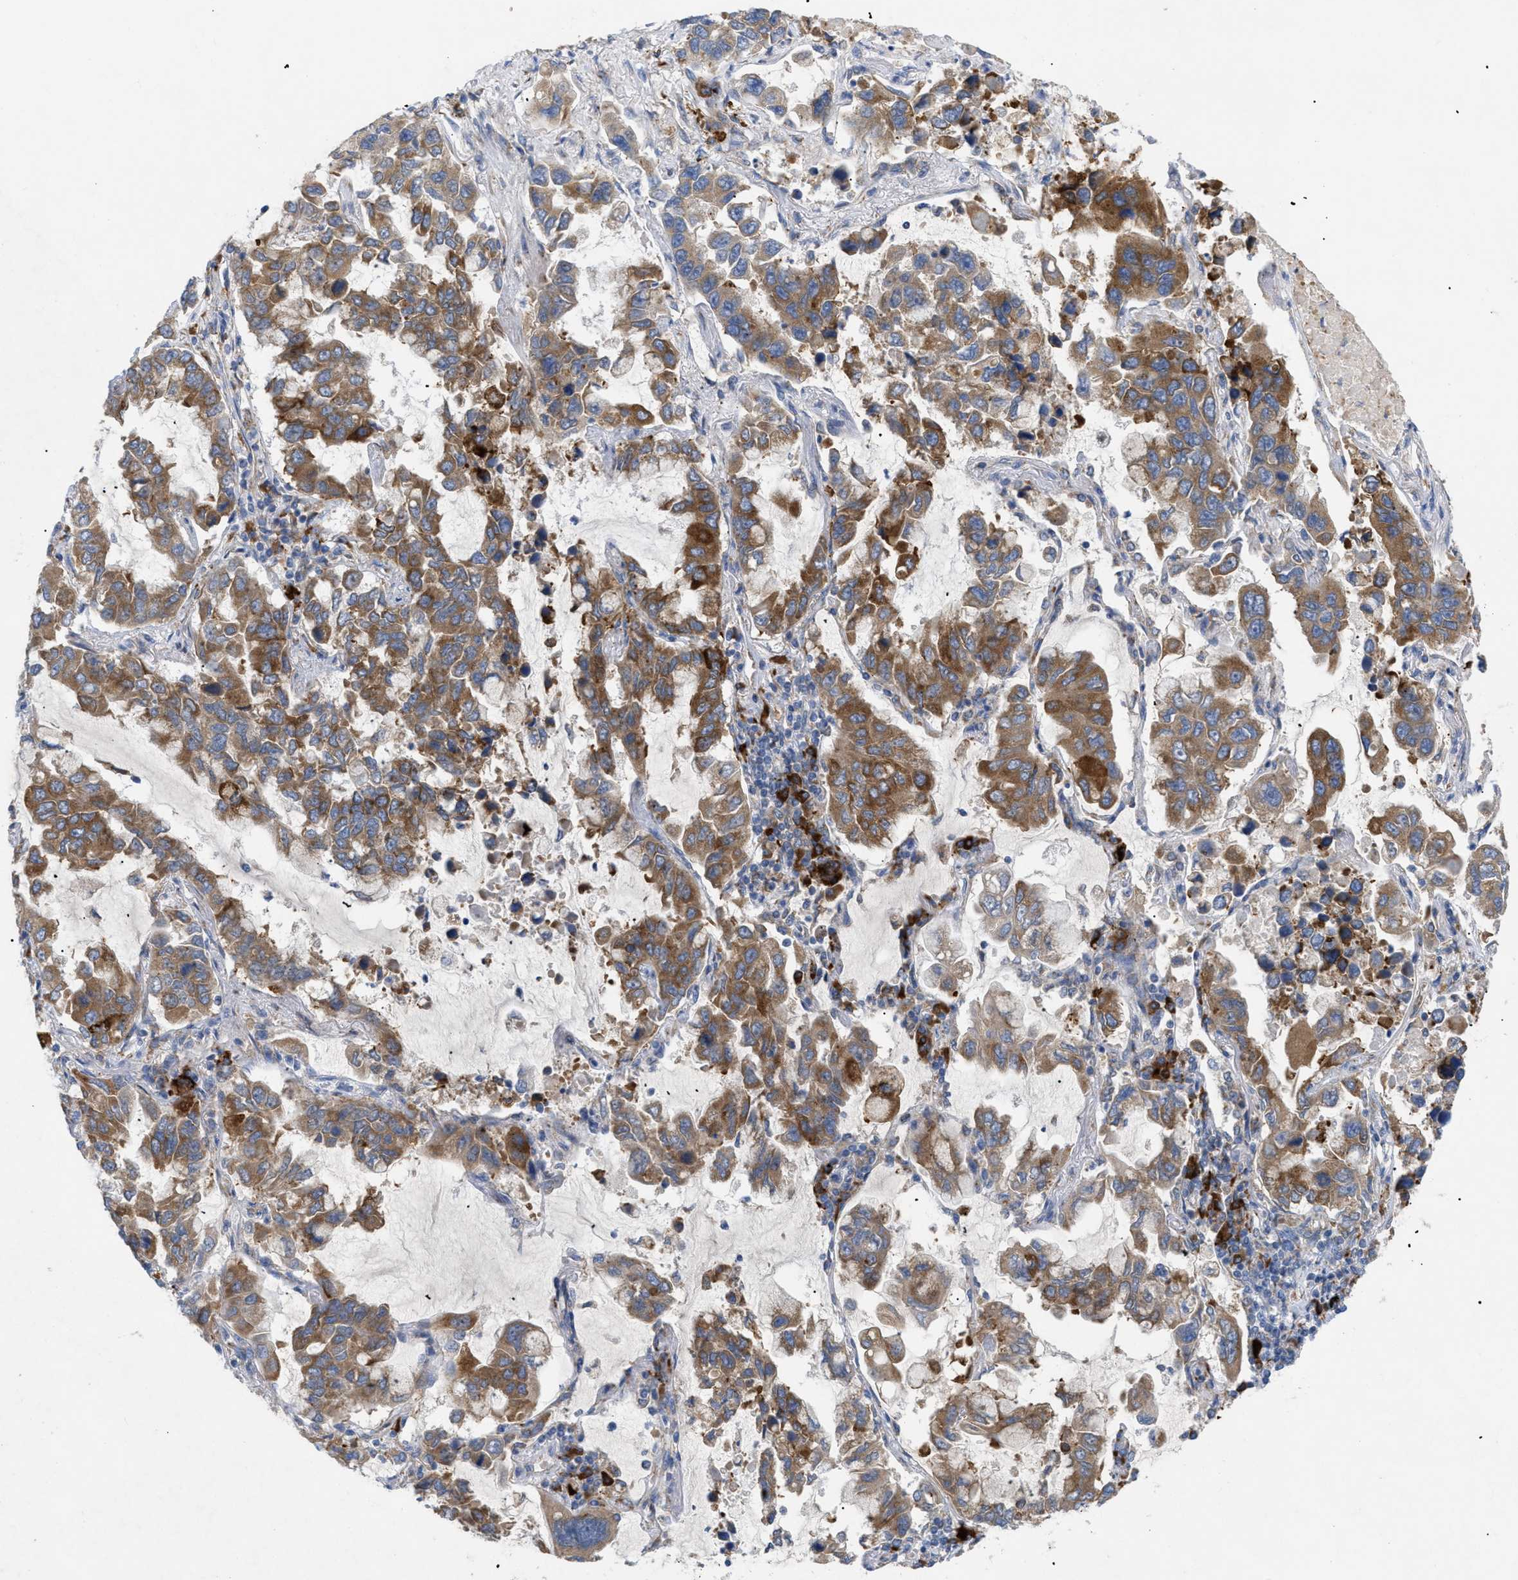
{"staining": {"intensity": "moderate", "quantity": ">75%", "location": "cytoplasmic/membranous"}, "tissue": "lung cancer", "cell_type": "Tumor cells", "image_type": "cancer", "snomed": [{"axis": "morphology", "description": "Adenocarcinoma, NOS"}, {"axis": "topography", "description": "Lung"}], "caption": "Immunohistochemical staining of human lung cancer (adenocarcinoma) exhibits medium levels of moderate cytoplasmic/membranous staining in approximately >75% of tumor cells.", "gene": "SLC50A1", "patient": {"sex": "male", "age": 64}}